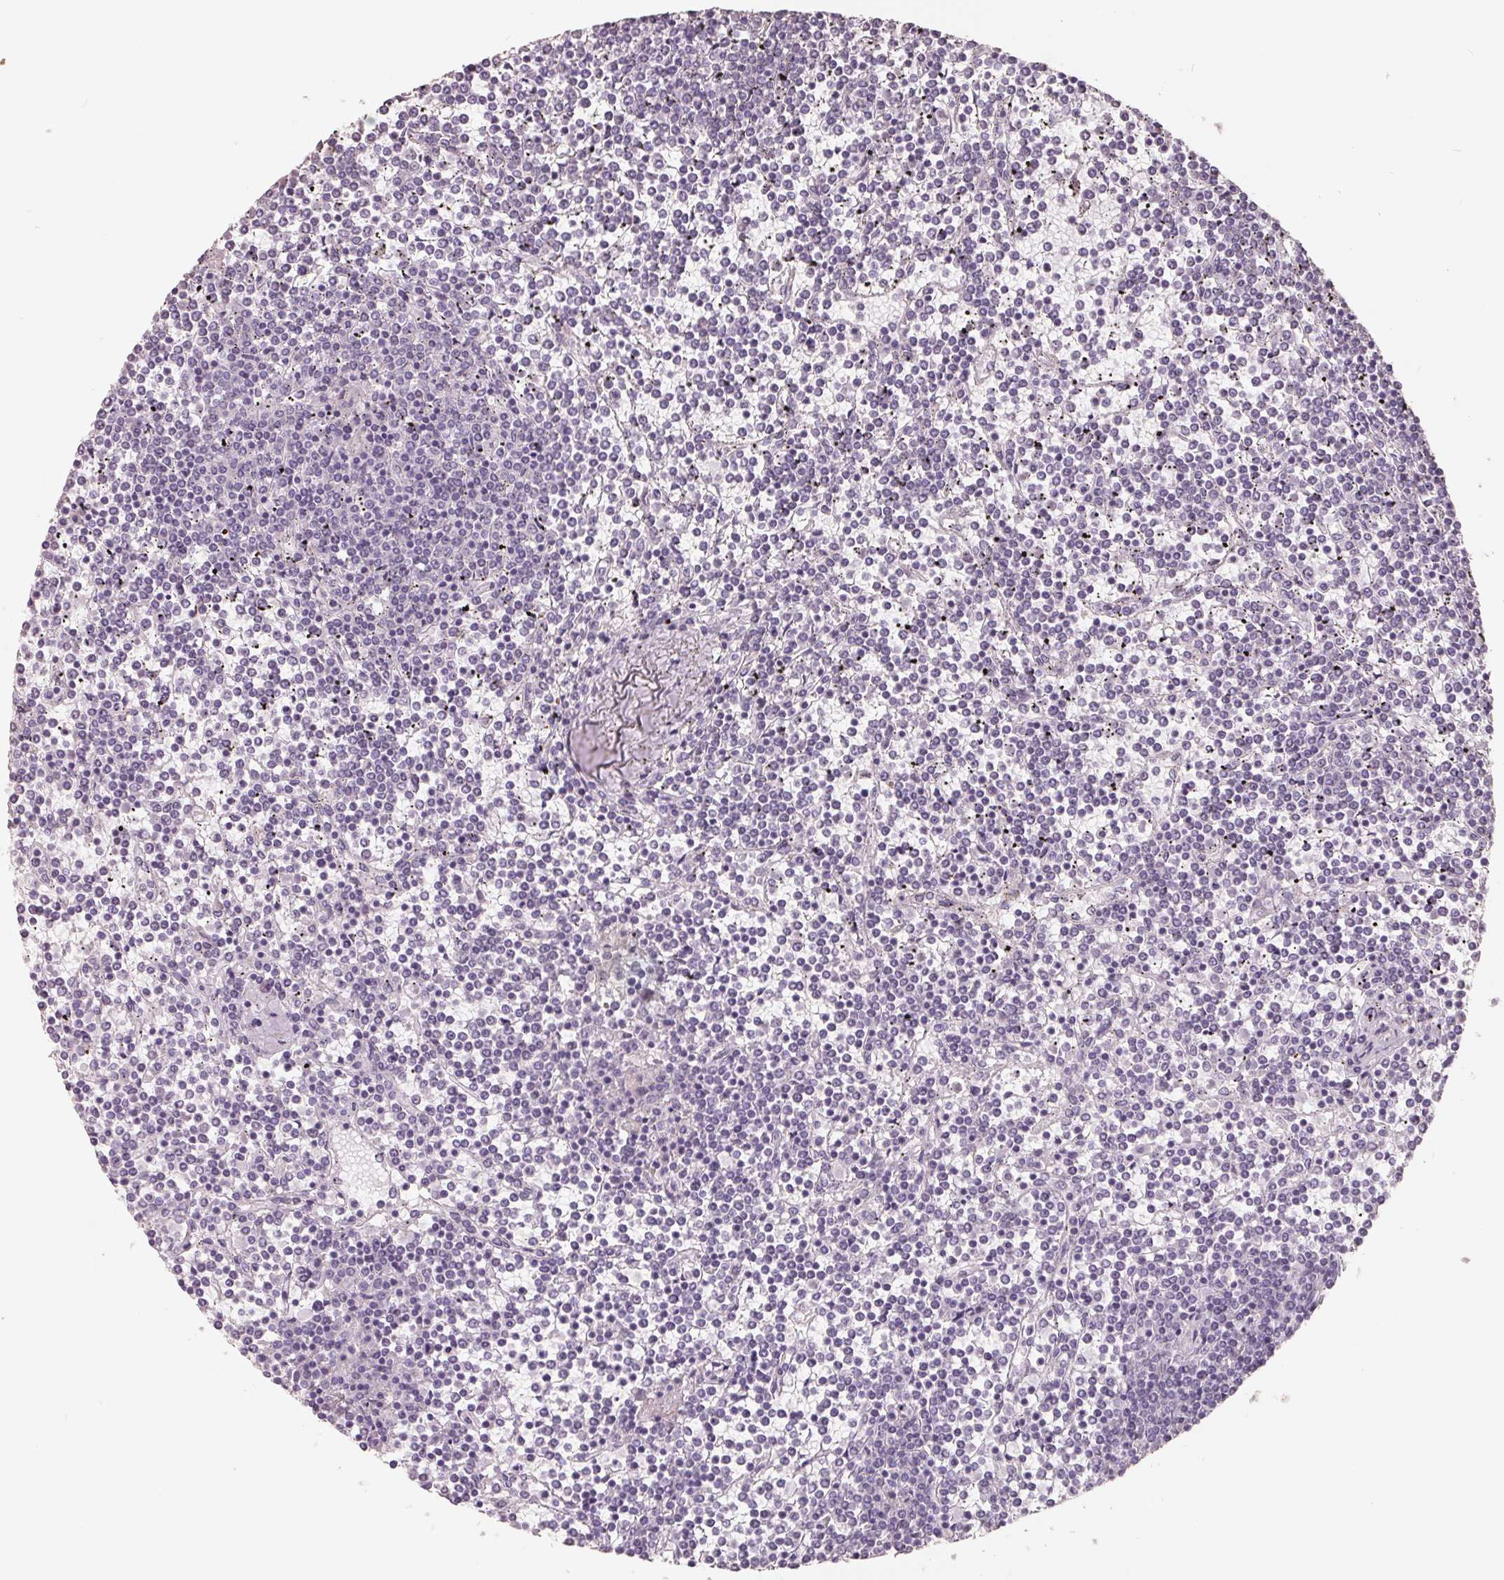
{"staining": {"intensity": "negative", "quantity": "none", "location": "none"}, "tissue": "lymphoma", "cell_type": "Tumor cells", "image_type": "cancer", "snomed": [{"axis": "morphology", "description": "Malignant lymphoma, non-Hodgkin's type, Low grade"}, {"axis": "topography", "description": "Spleen"}], "caption": "The image displays no staining of tumor cells in lymphoma. (Immunohistochemistry, brightfield microscopy, high magnification).", "gene": "FTCD", "patient": {"sex": "female", "age": 19}}